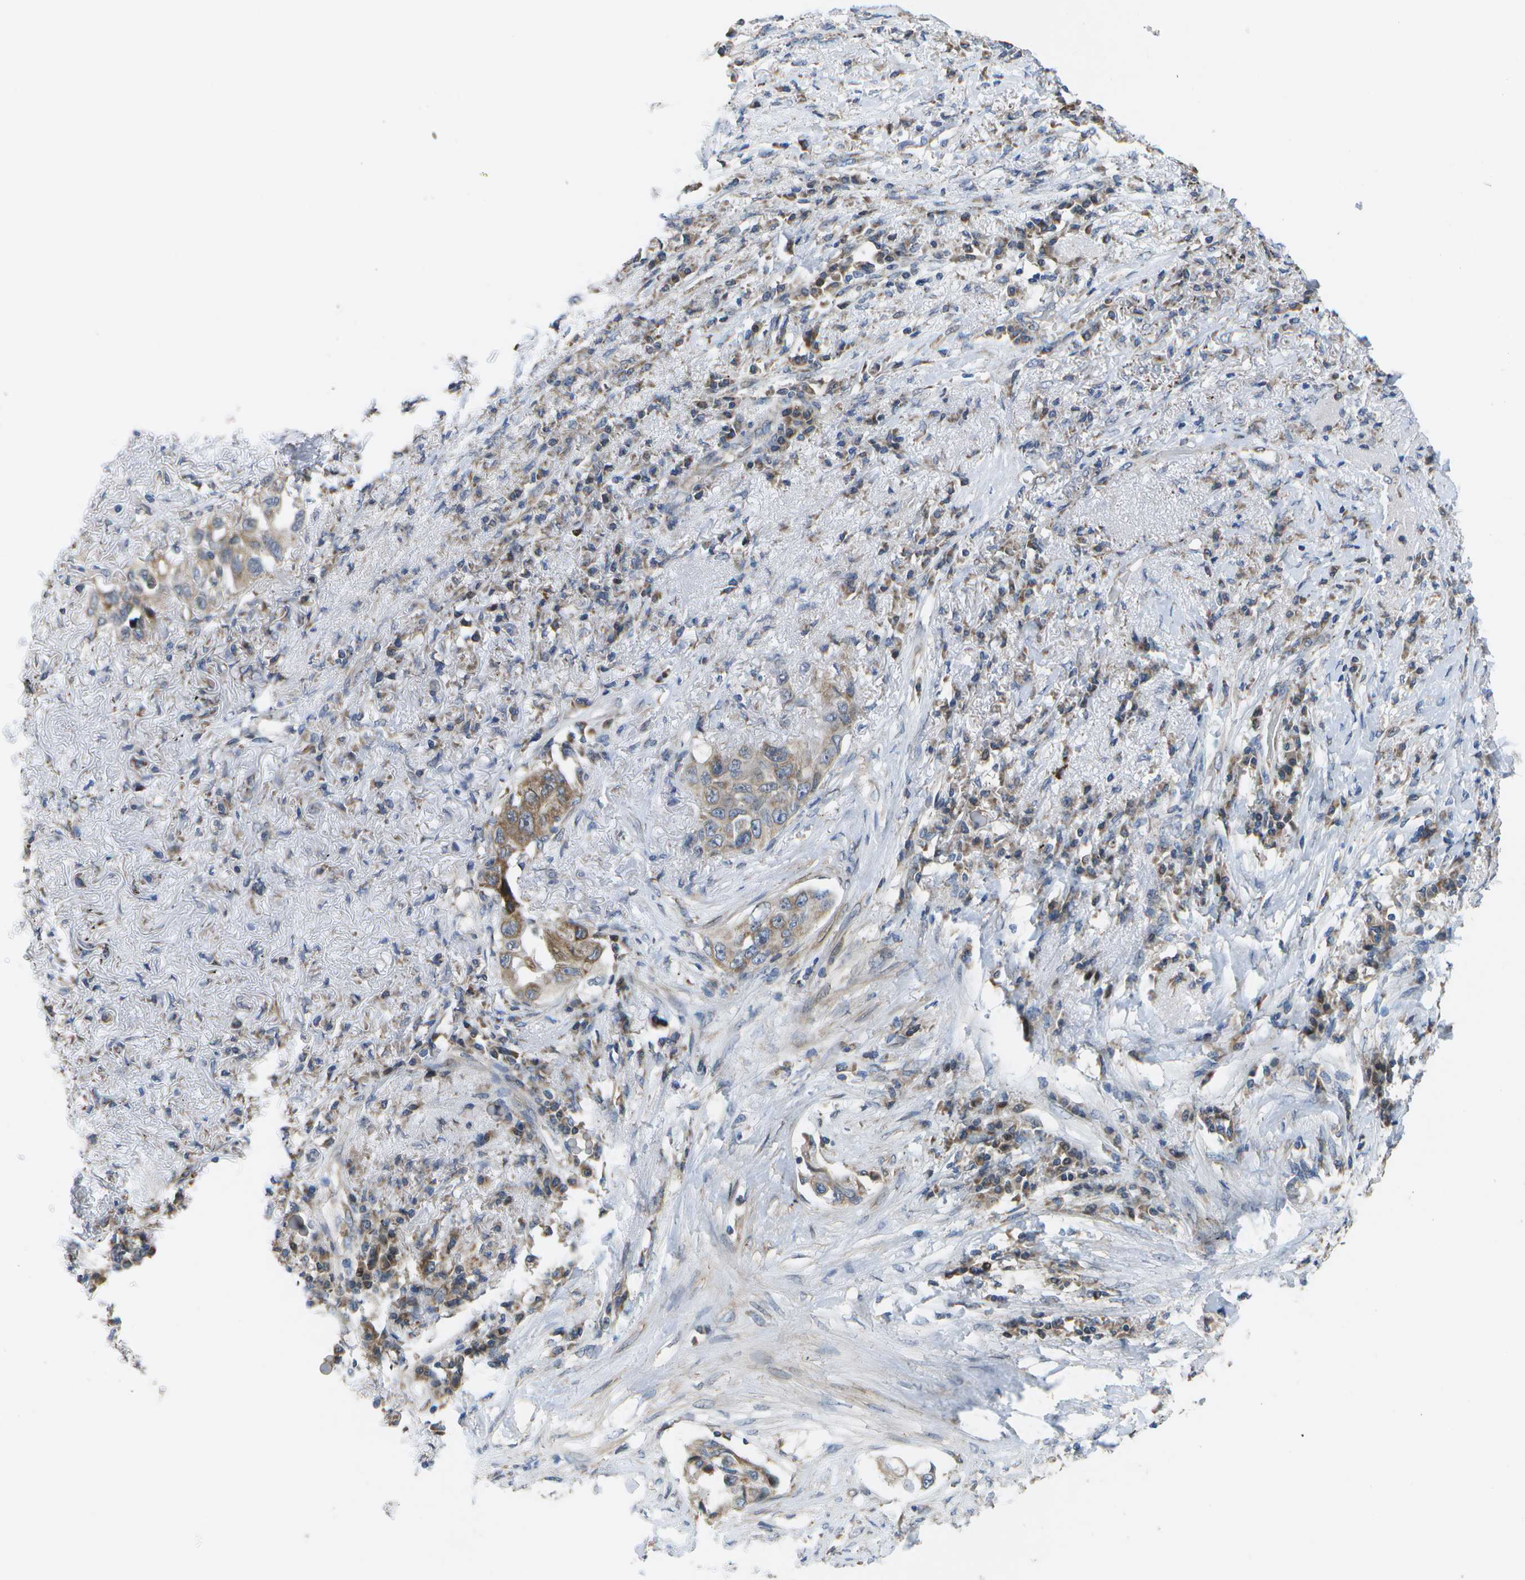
{"staining": {"intensity": "weak", "quantity": ">75%", "location": "cytoplasmic/membranous"}, "tissue": "lung cancer", "cell_type": "Tumor cells", "image_type": "cancer", "snomed": [{"axis": "morphology", "description": "Adenocarcinoma, NOS"}, {"axis": "topography", "description": "Lung"}], "caption": "Lung cancer (adenocarcinoma) was stained to show a protein in brown. There is low levels of weak cytoplasmic/membranous positivity in about >75% of tumor cells.", "gene": "HADHA", "patient": {"sex": "female", "age": 51}}